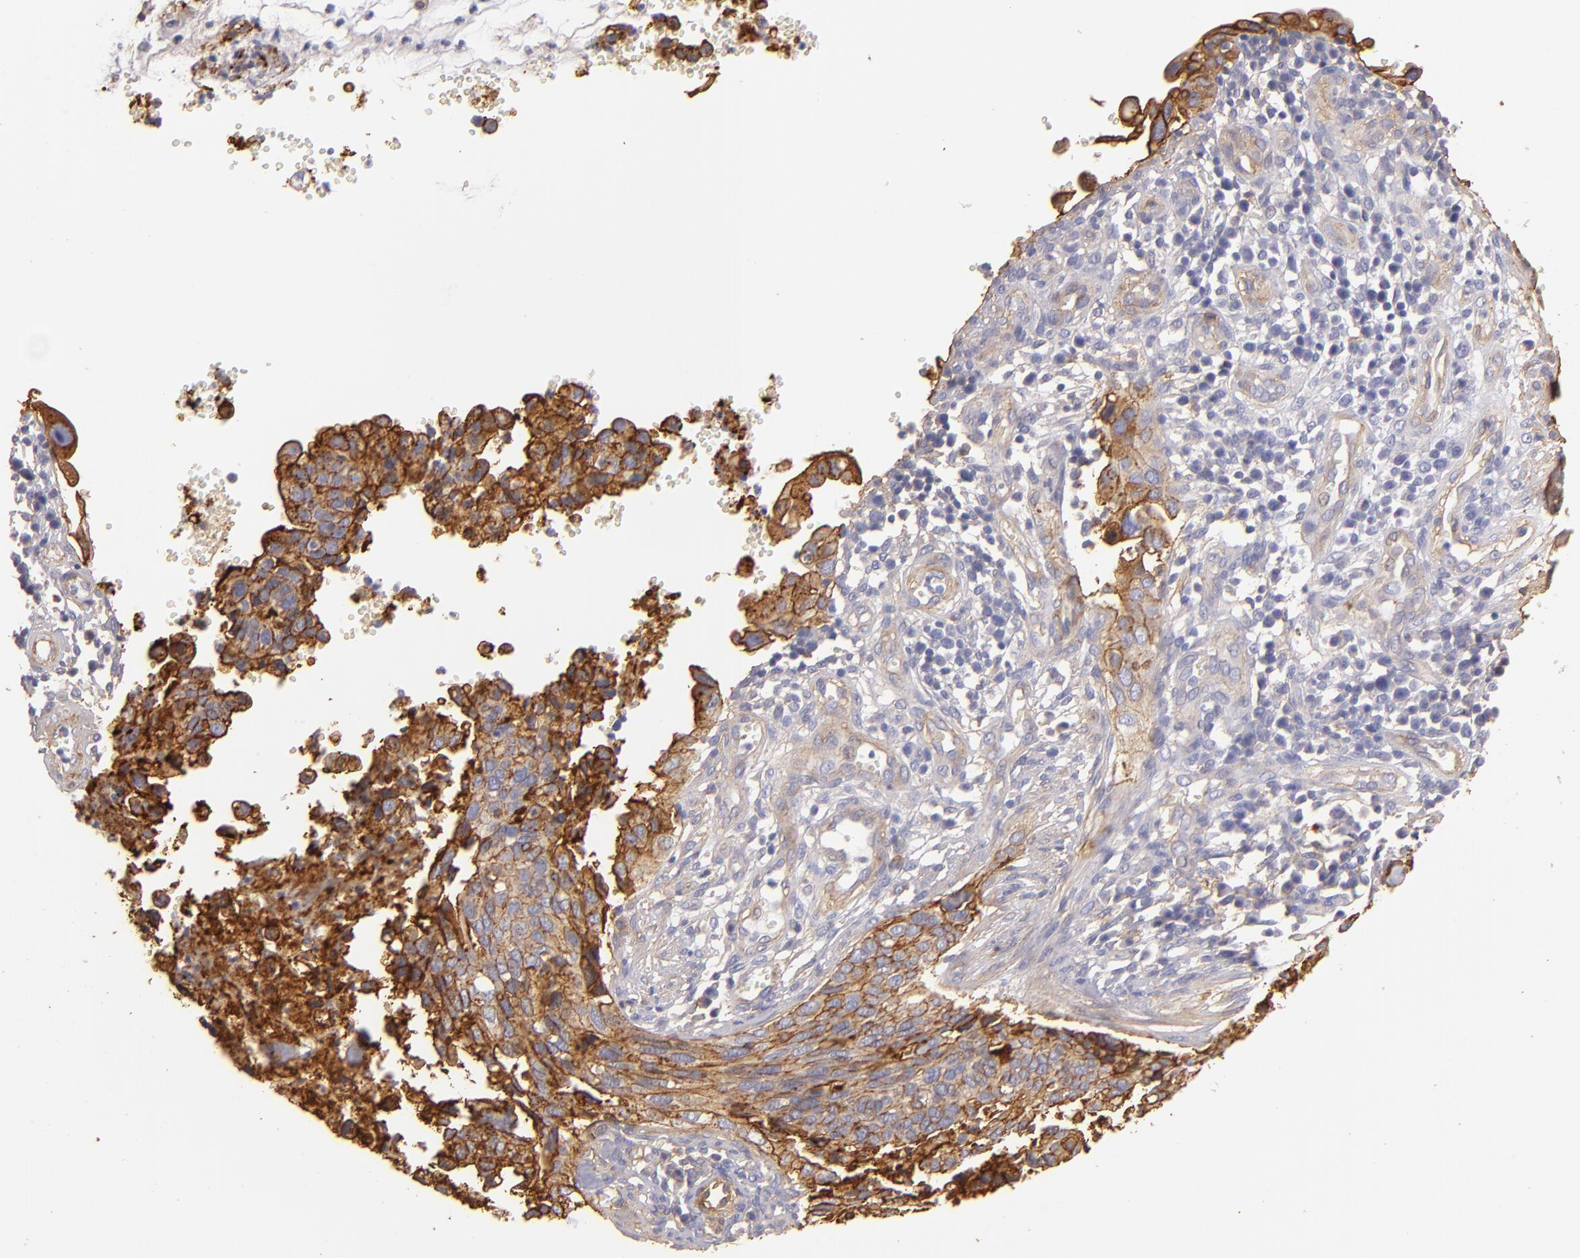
{"staining": {"intensity": "moderate", "quantity": "25%-75%", "location": "cytoplasmic/membranous"}, "tissue": "cervical cancer", "cell_type": "Tumor cells", "image_type": "cancer", "snomed": [{"axis": "morphology", "description": "Normal tissue, NOS"}, {"axis": "morphology", "description": "Squamous cell carcinoma, NOS"}, {"axis": "topography", "description": "Cervix"}], "caption": "Brown immunohistochemical staining in human cervical cancer (squamous cell carcinoma) exhibits moderate cytoplasmic/membranous staining in approximately 25%-75% of tumor cells.", "gene": "CD151", "patient": {"sex": "female", "age": 45}}